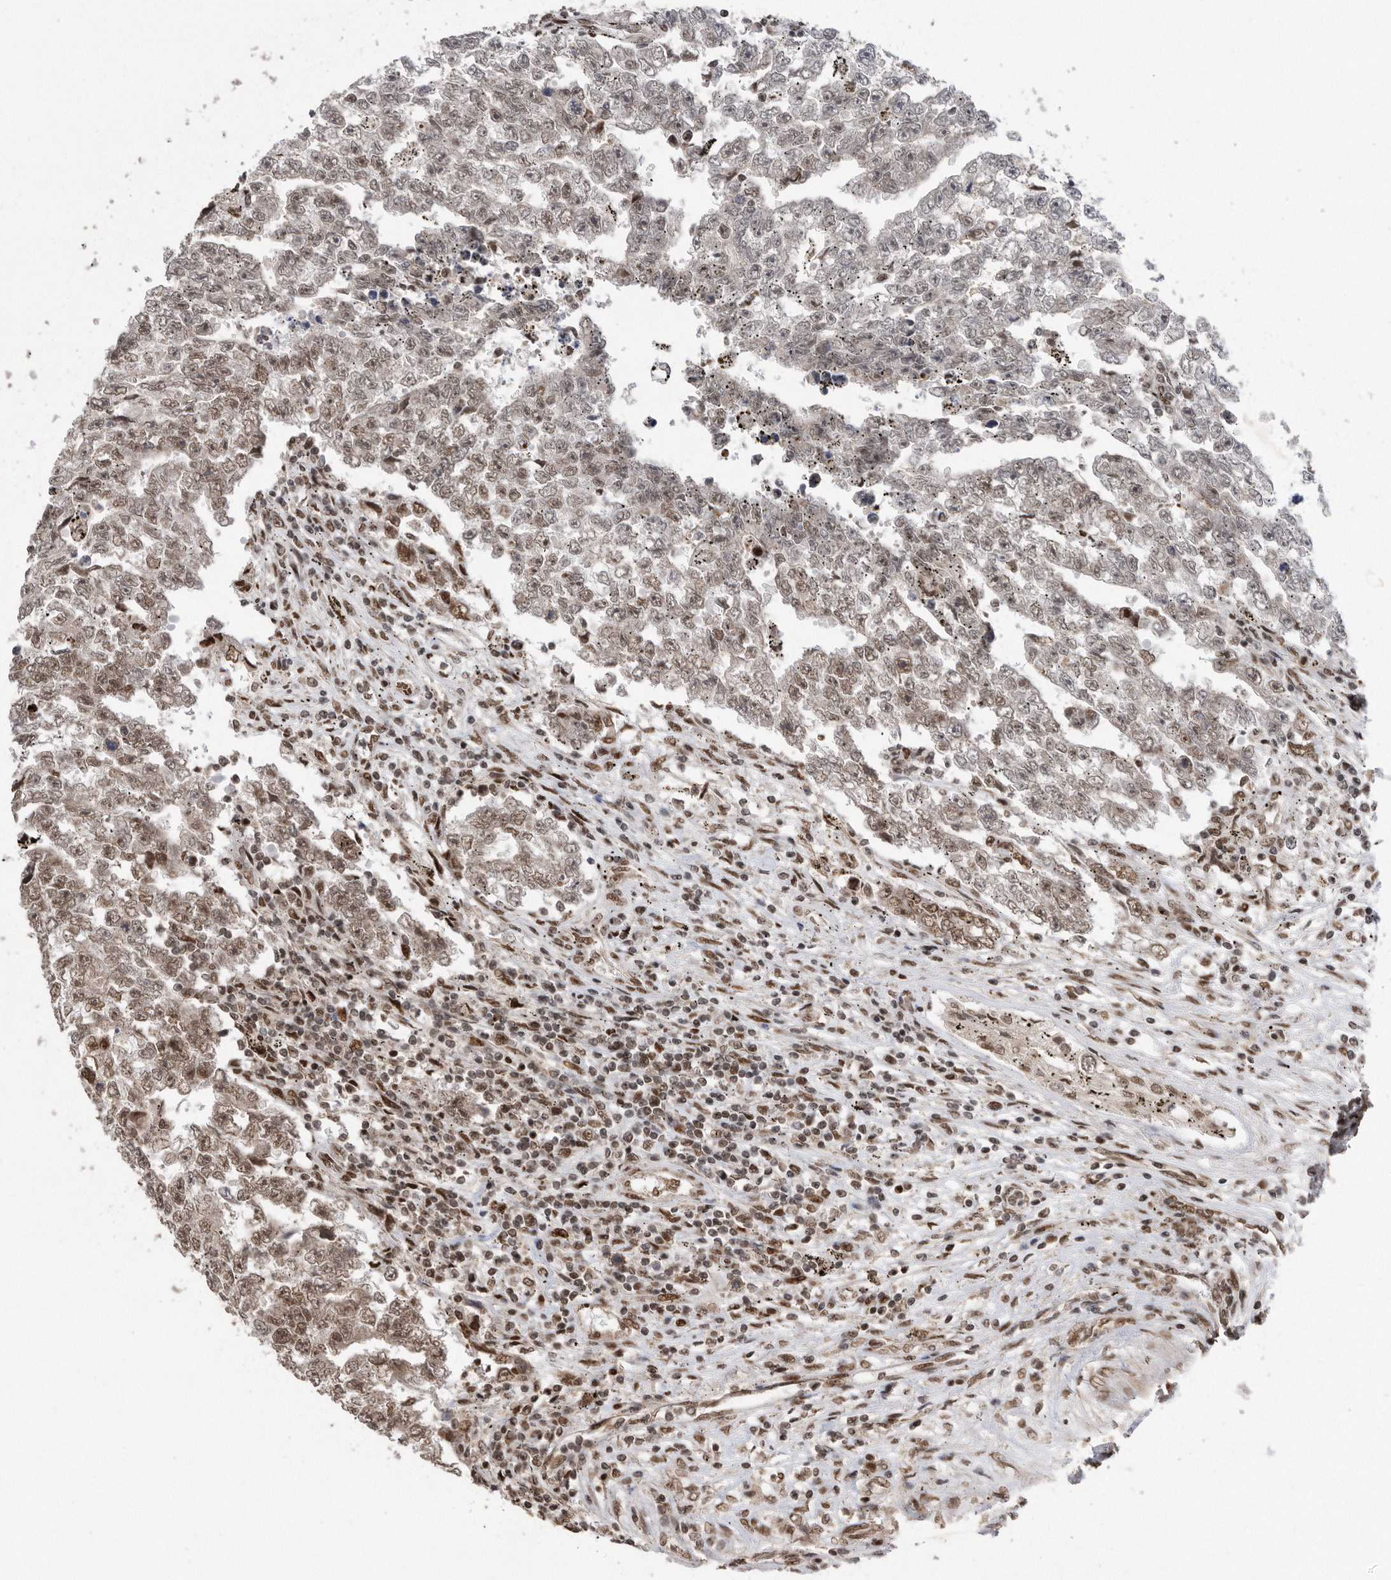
{"staining": {"intensity": "moderate", "quantity": ">75%", "location": "nuclear"}, "tissue": "testis cancer", "cell_type": "Tumor cells", "image_type": "cancer", "snomed": [{"axis": "morphology", "description": "Carcinoma, Embryonal, NOS"}, {"axis": "topography", "description": "Testis"}], "caption": "The image exhibits staining of testis cancer (embryonal carcinoma), revealing moderate nuclear protein expression (brown color) within tumor cells. The staining was performed using DAB to visualize the protein expression in brown, while the nuclei were stained in blue with hematoxylin (Magnification: 20x).", "gene": "TDRD3", "patient": {"sex": "male", "age": 25}}